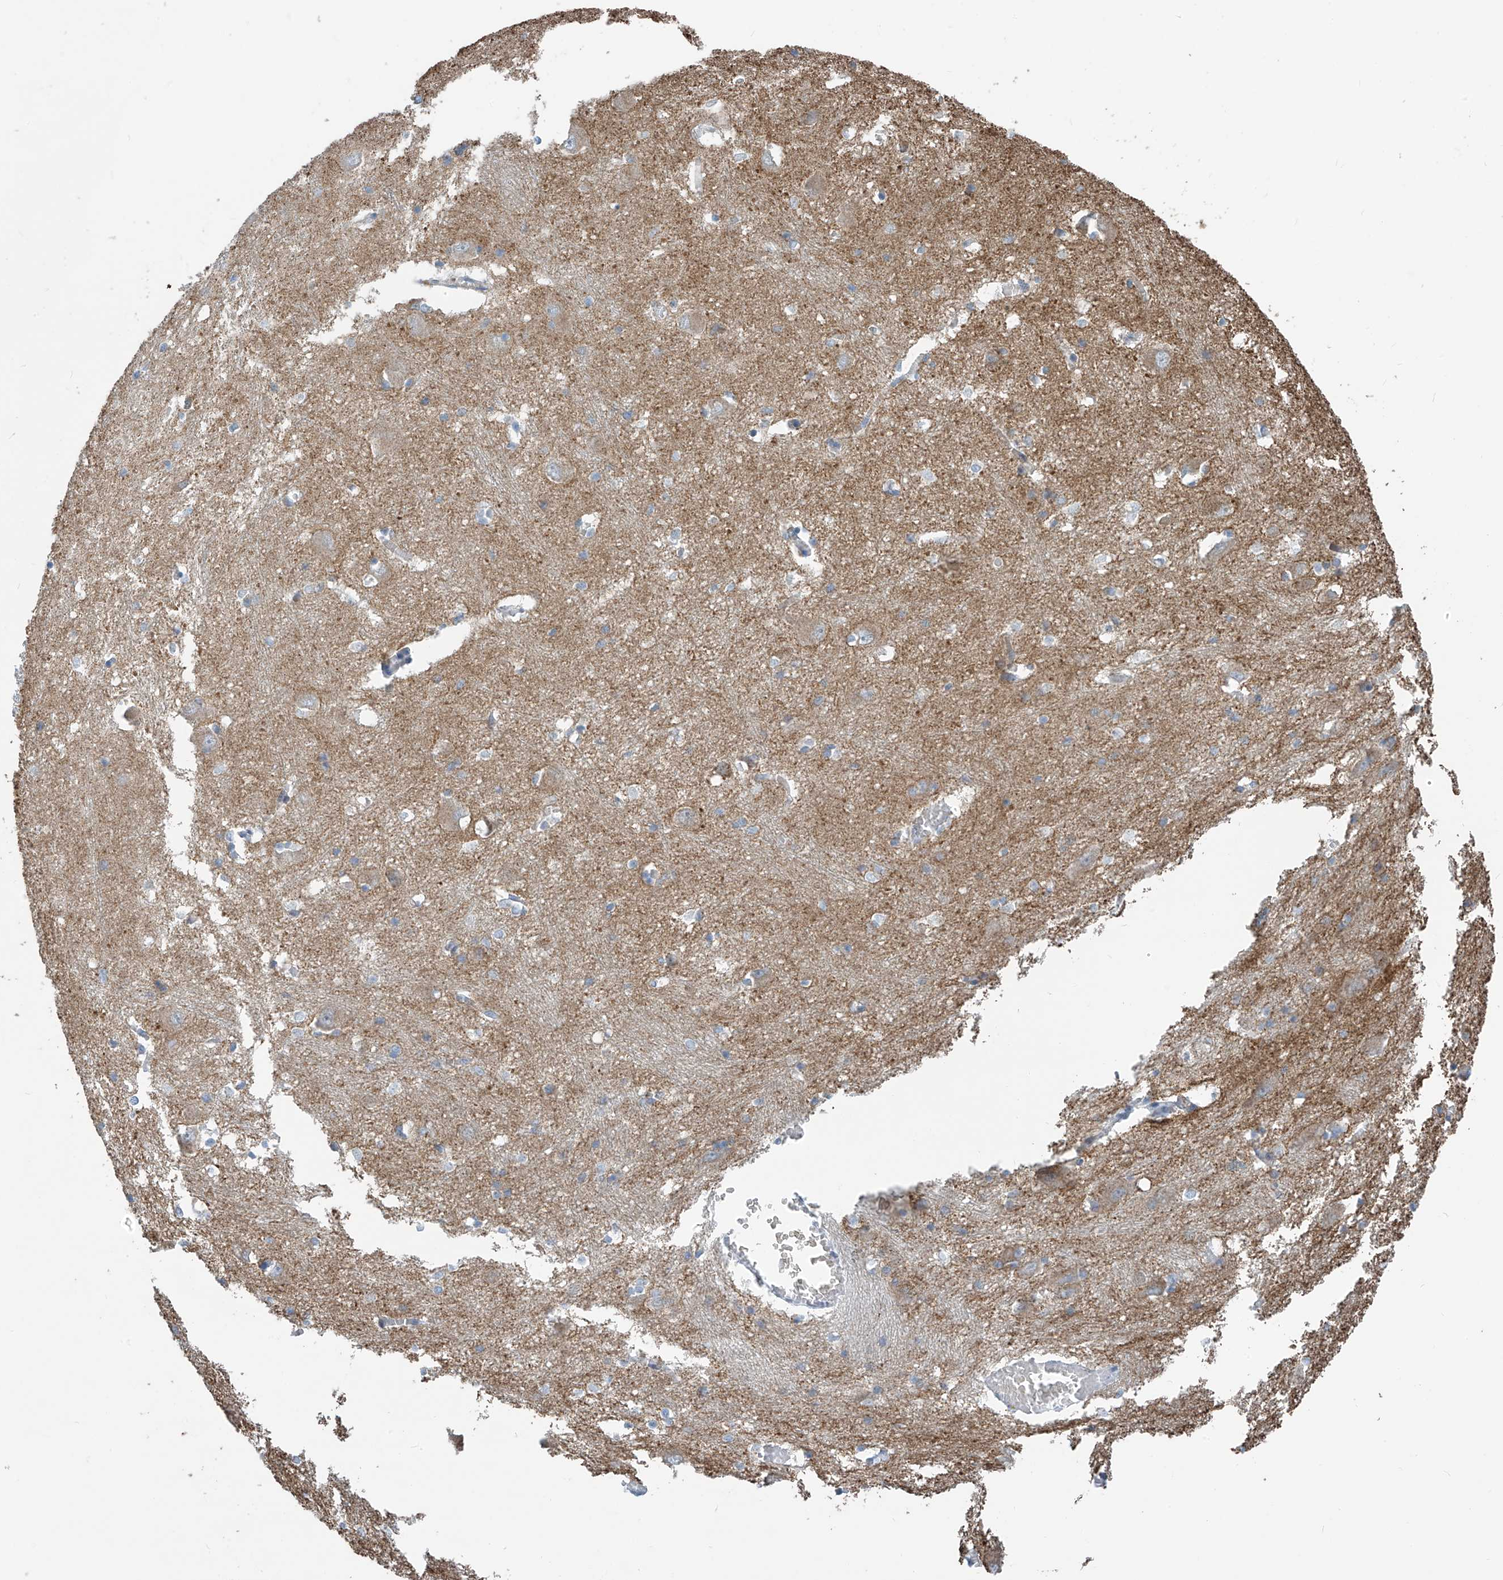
{"staining": {"intensity": "negative", "quantity": "none", "location": "none"}, "tissue": "caudate", "cell_type": "Glial cells", "image_type": "normal", "snomed": [{"axis": "morphology", "description": "Normal tissue, NOS"}, {"axis": "topography", "description": "Lateral ventricle wall"}], "caption": "IHC image of normal caudate: human caudate stained with DAB reveals no significant protein staining in glial cells.", "gene": "SYN3", "patient": {"sex": "male", "age": 37}}